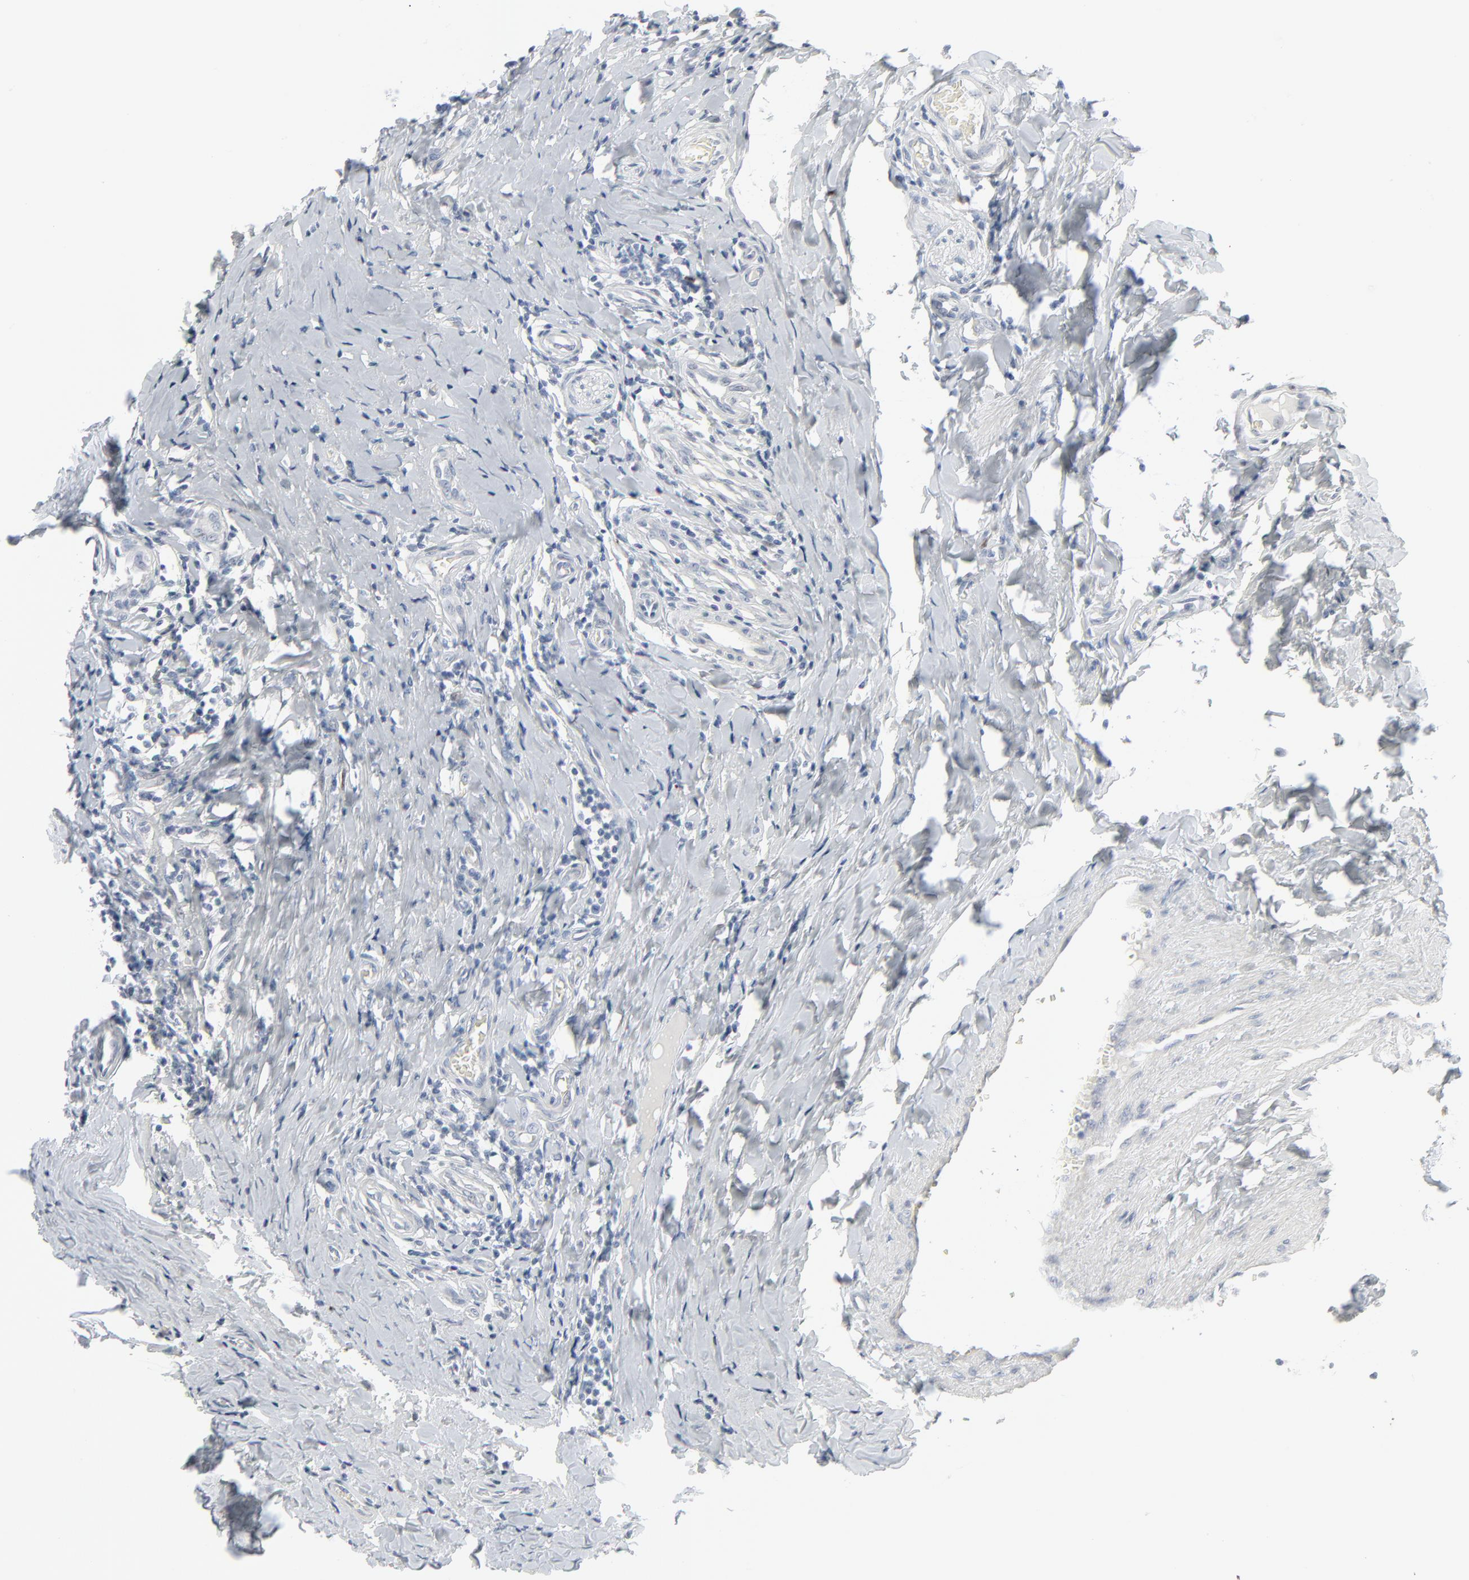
{"staining": {"intensity": "negative", "quantity": "none", "location": "none"}, "tissue": "testis cancer", "cell_type": "Tumor cells", "image_type": "cancer", "snomed": [{"axis": "morphology", "description": "Seminoma, NOS"}, {"axis": "topography", "description": "Testis"}], "caption": "Immunohistochemistry (IHC) of human testis seminoma reveals no staining in tumor cells.", "gene": "MITF", "patient": {"sex": "male", "age": 43}}